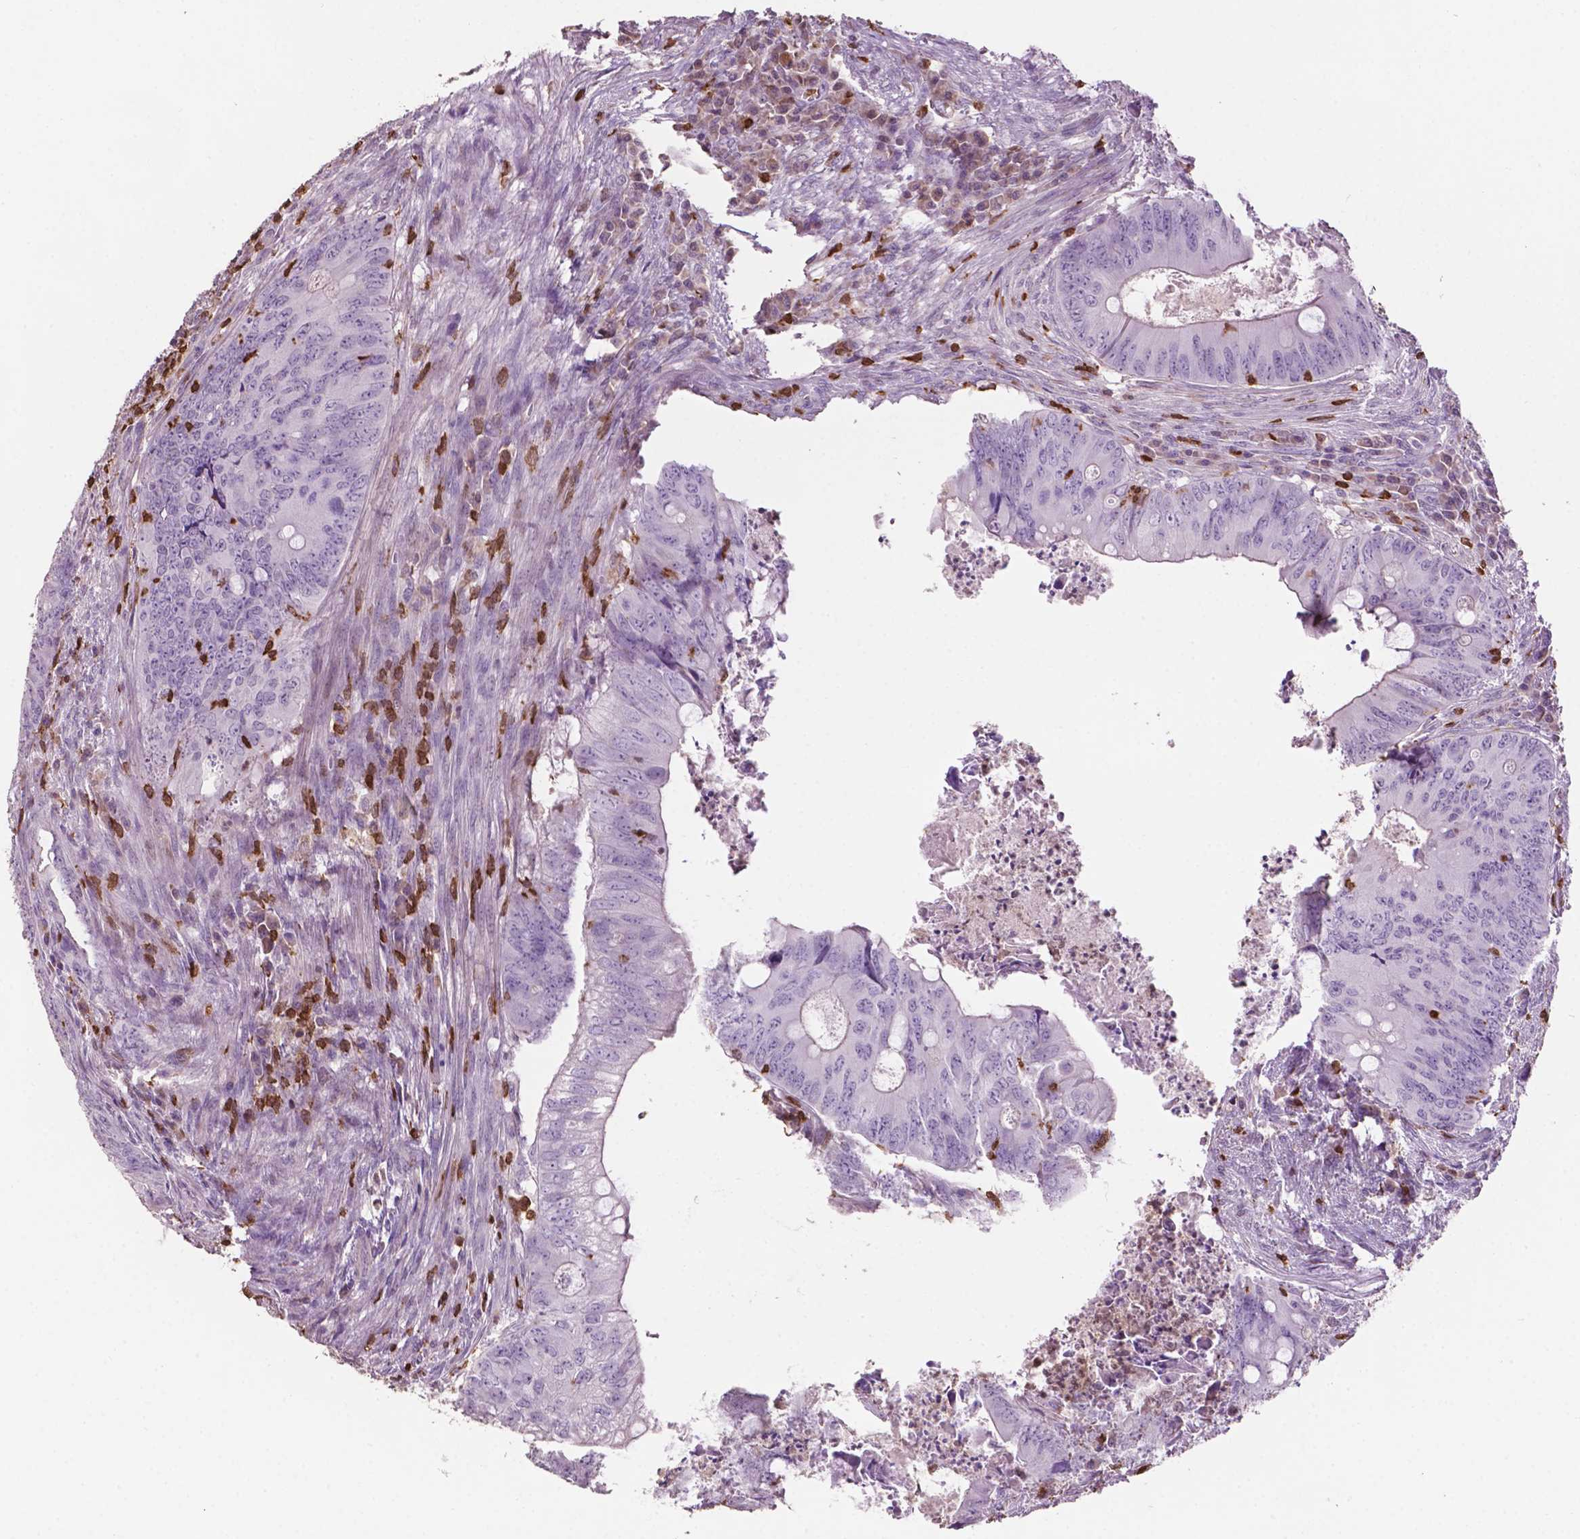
{"staining": {"intensity": "negative", "quantity": "none", "location": "none"}, "tissue": "colorectal cancer", "cell_type": "Tumor cells", "image_type": "cancer", "snomed": [{"axis": "morphology", "description": "Adenocarcinoma, NOS"}, {"axis": "topography", "description": "Colon"}], "caption": "A high-resolution photomicrograph shows immunohistochemistry staining of adenocarcinoma (colorectal), which demonstrates no significant expression in tumor cells.", "gene": "TBC1D10C", "patient": {"sex": "female", "age": 74}}